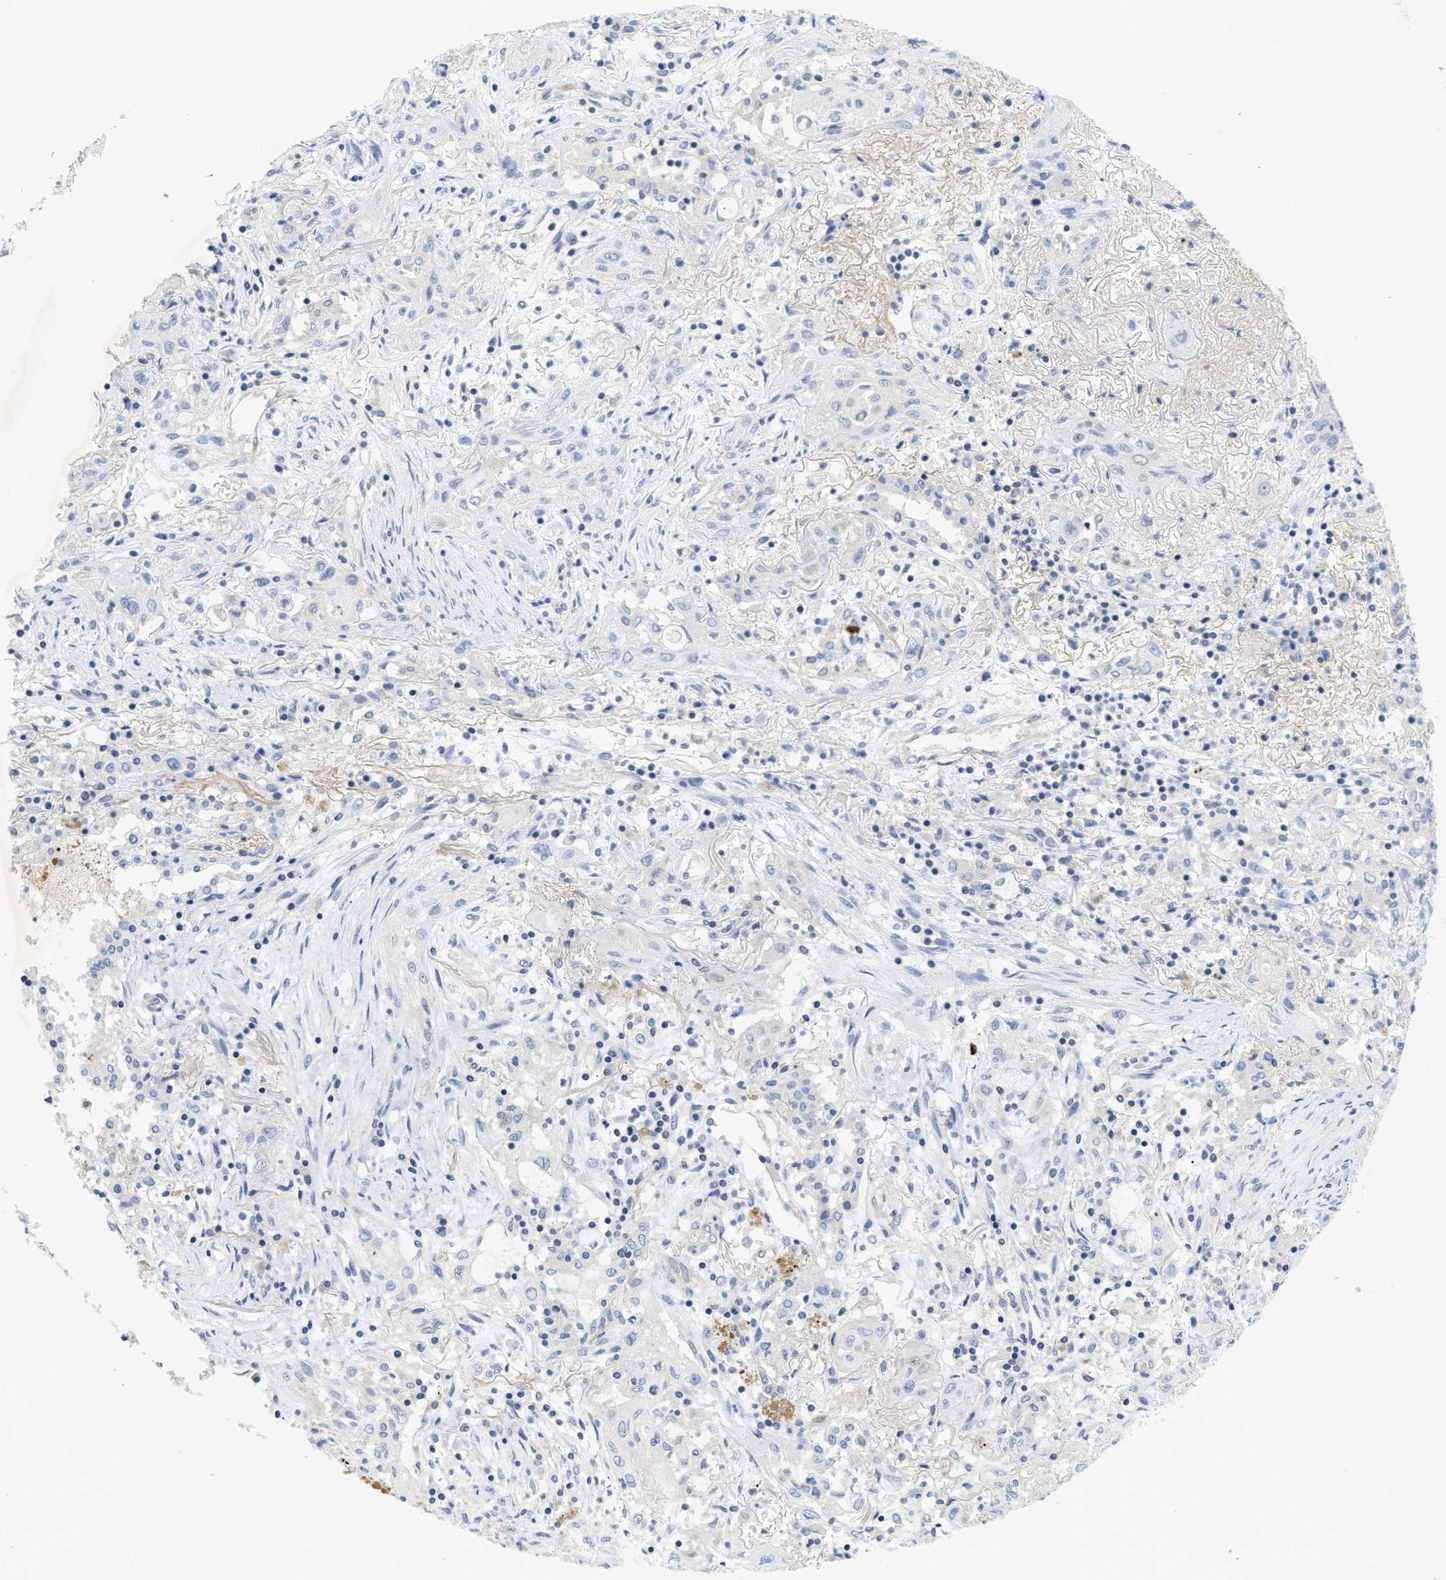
{"staining": {"intensity": "negative", "quantity": "none", "location": "none"}, "tissue": "lung cancer", "cell_type": "Tumor cells", "image_type": "cancer", "snomed": [{"axis": "morphology", "description": "Squamous cell carcinoma, NOS"}, {"axis": "topography", "description": "Lung"}], "caption": "The photomicrograph shows no significant staining in tumor cells of lung squamous cell carcinoma.", "gene": "UBAP2", "patient": {"sex": "female", "age": 47}}